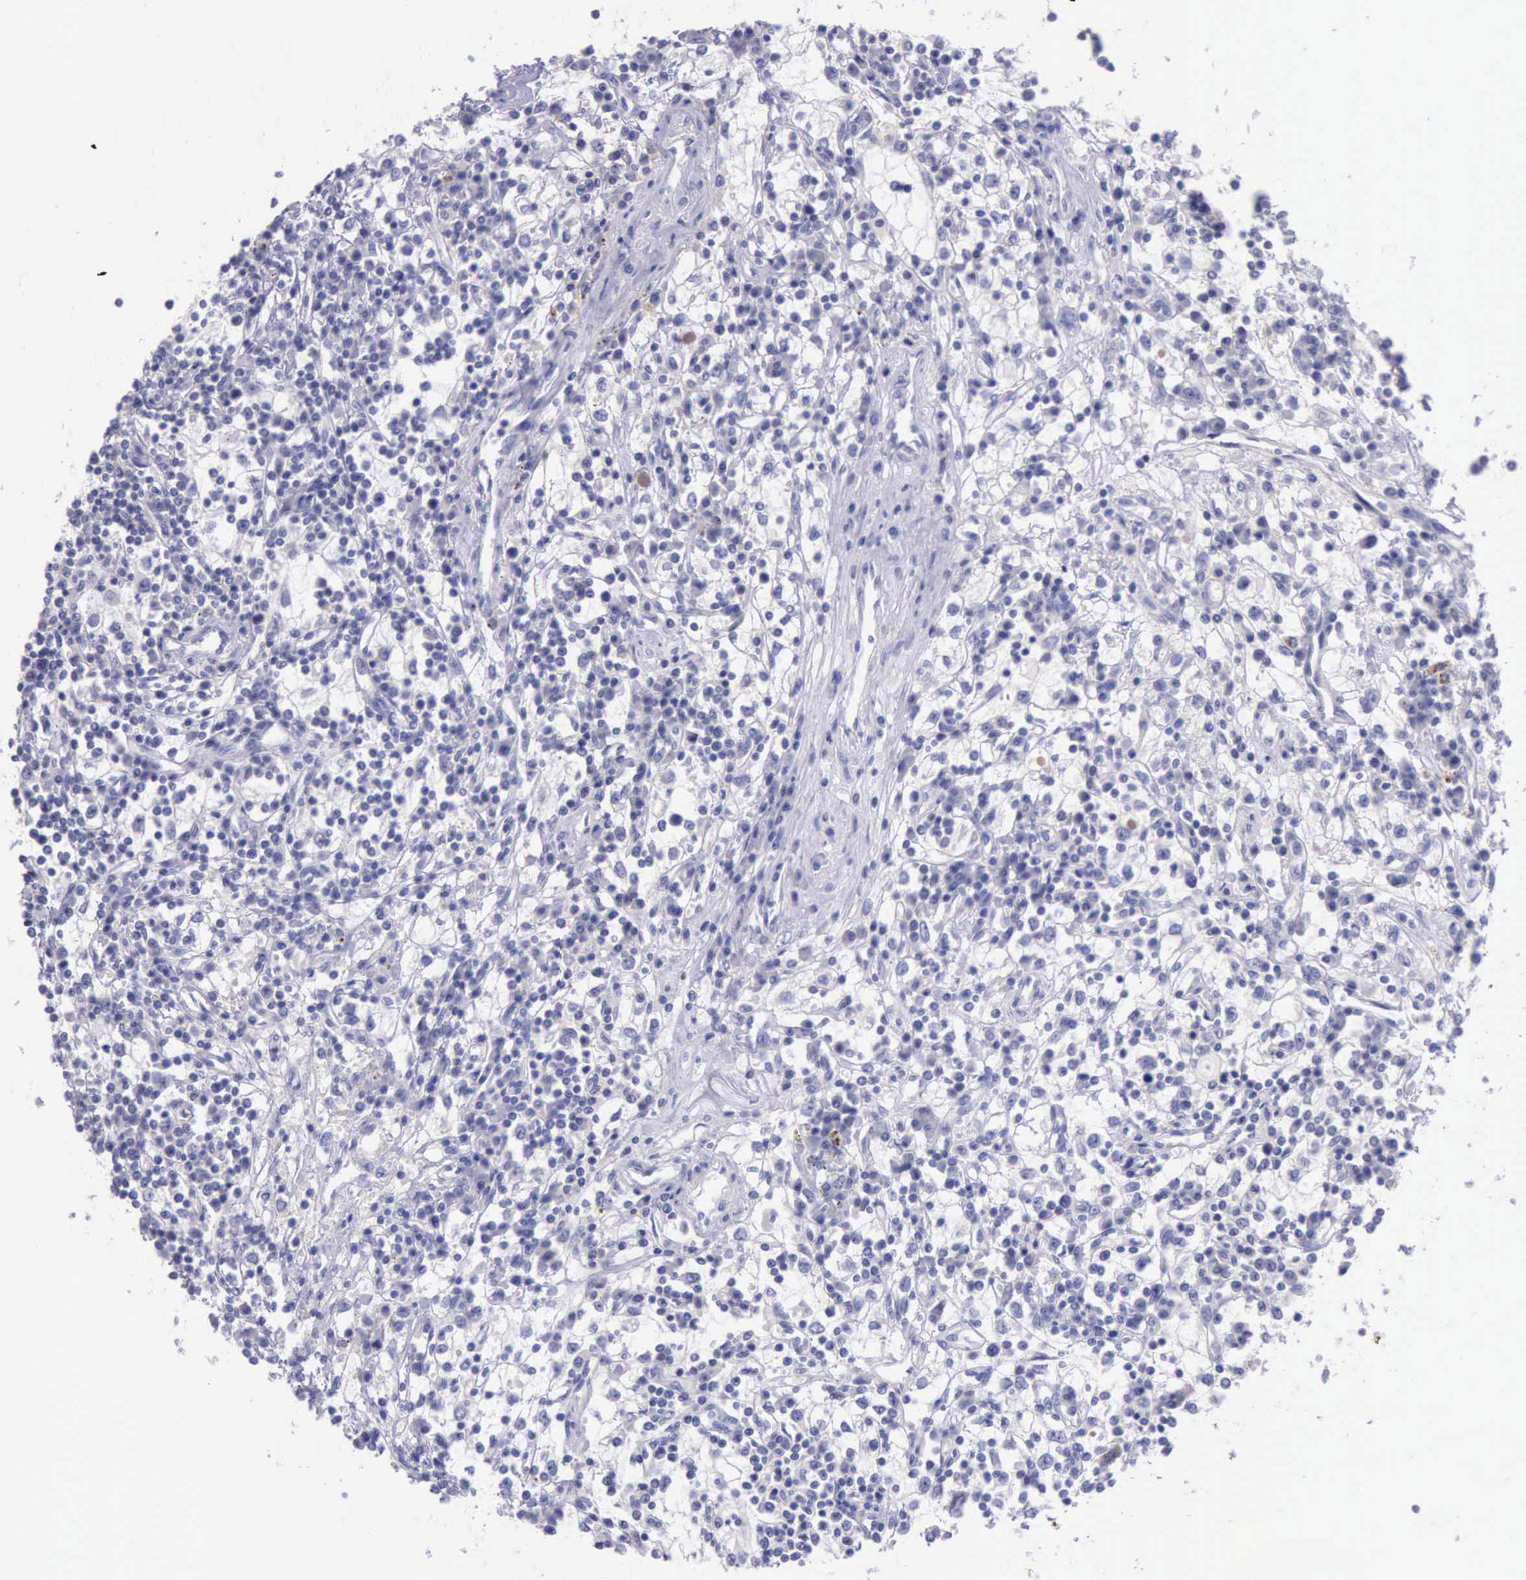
{"staining": {"intensity": "negative", "quantity": "none", "location": "none"}, "tissue": "renal cancer", "cell_type": "Tumor cells", "image_type": "cancer", "snomed": [{"axis": "morphology", "description": "Adenocarcinoma, NOS"}, {"axis": "topography", "description": "Kidney"}], "caption": "High magnification brightfield microscopy of adenocarcinoma (renal) stained with DAB (brown) and counterstained with hematoxylin (blue): tumor cells show no significant positivity. (IHC, brightfield microscopy, high magnification).", "gene": "LRFN5", "patient": {"sex": "male", "age": 82}}